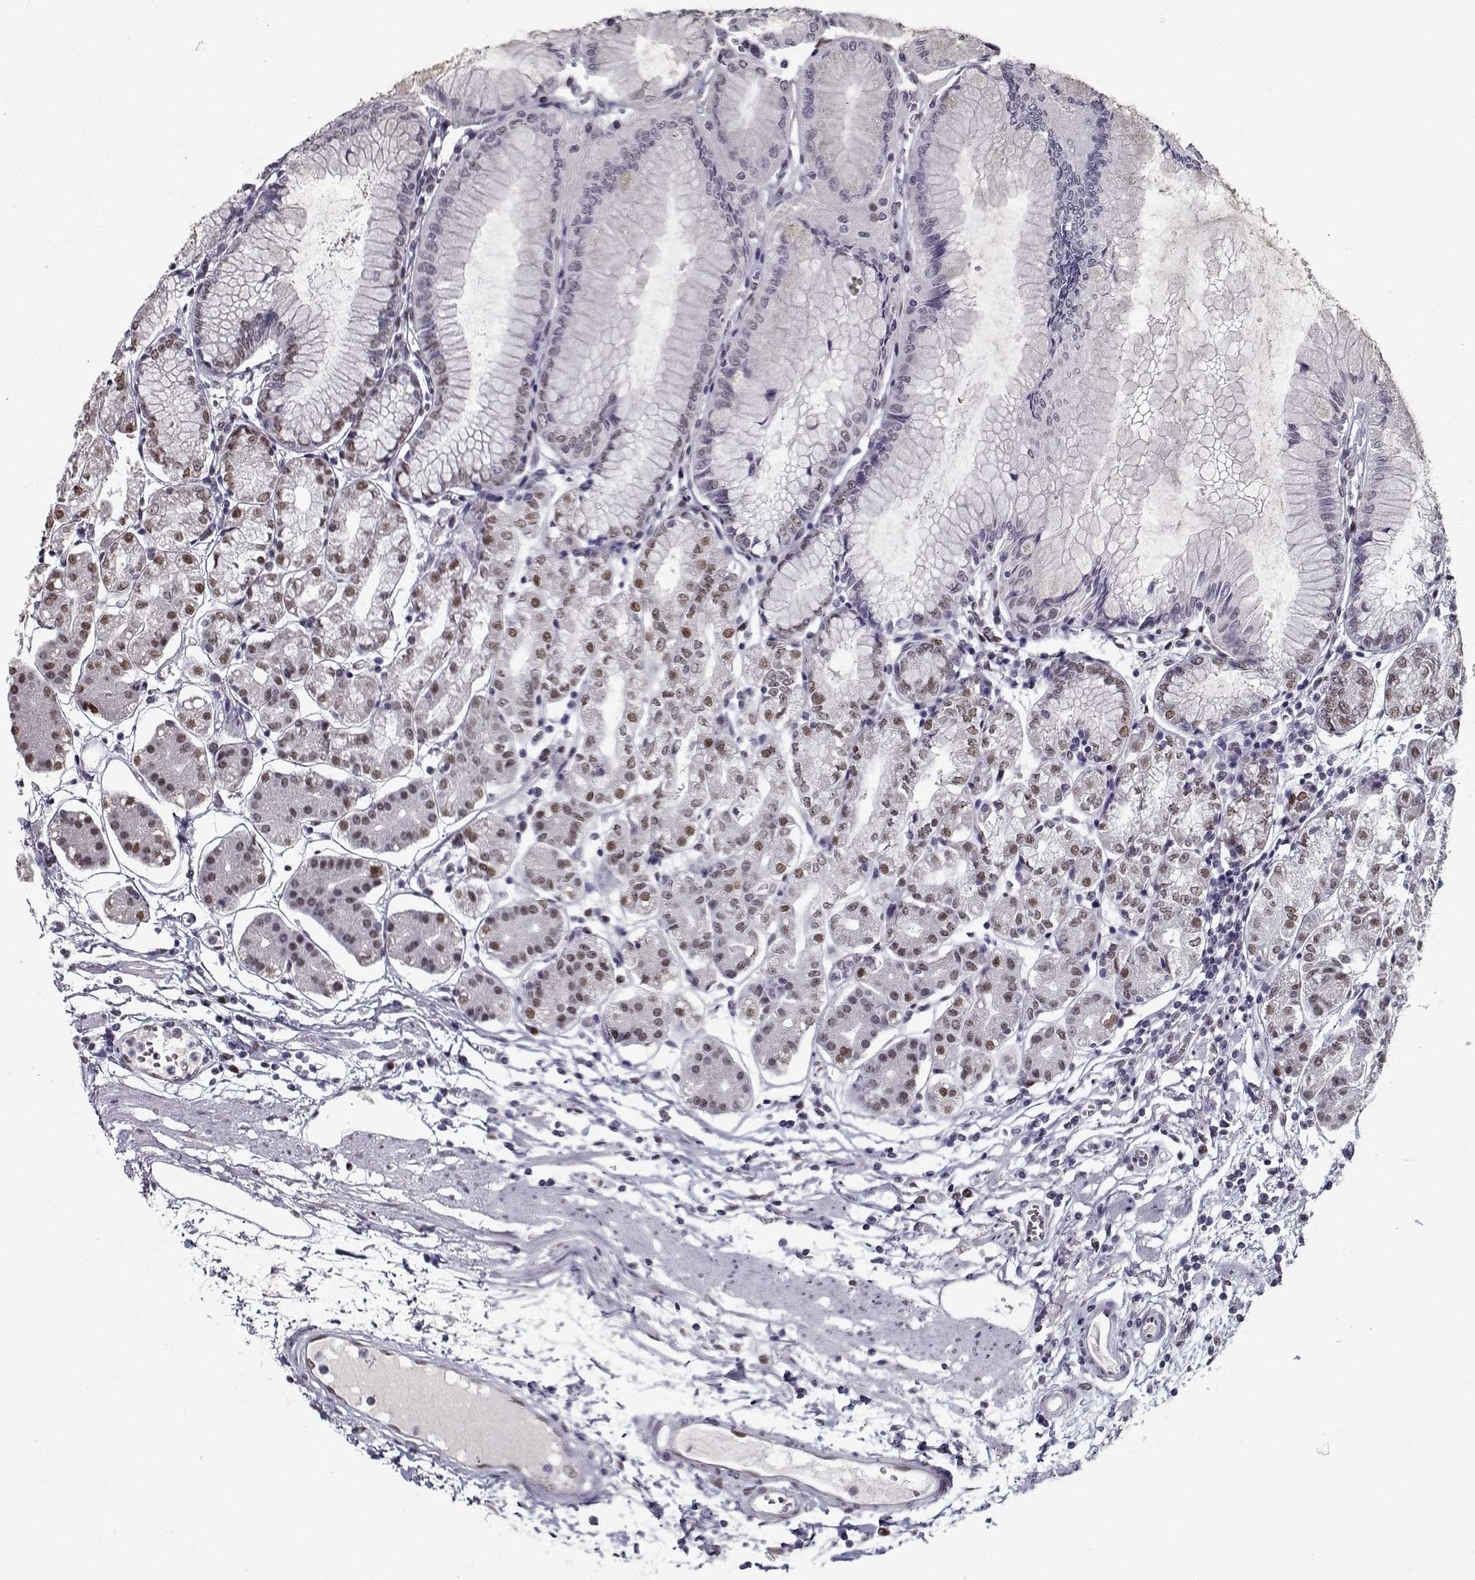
{"staining": {"intensity": "weak", "quantity": "<25%", "location": "nuclear"}, "tissue": "stomach", "cell_type": "Glandular cells", "image_type": "normal", "snomed": [{"axis": "morphology", "description": "Normal tissue, NOS"}, {"axis": "topography", "description": "Skeletal muscle"}, {"axis": "topography", "description": "Stomach"}], "caption": "Immunohistochemistry (IHC) of unremarkable human stomach shows no expression in glandular cells.", "gene": "PRMT1", "patient": {"sex": "female", "age": 57}}